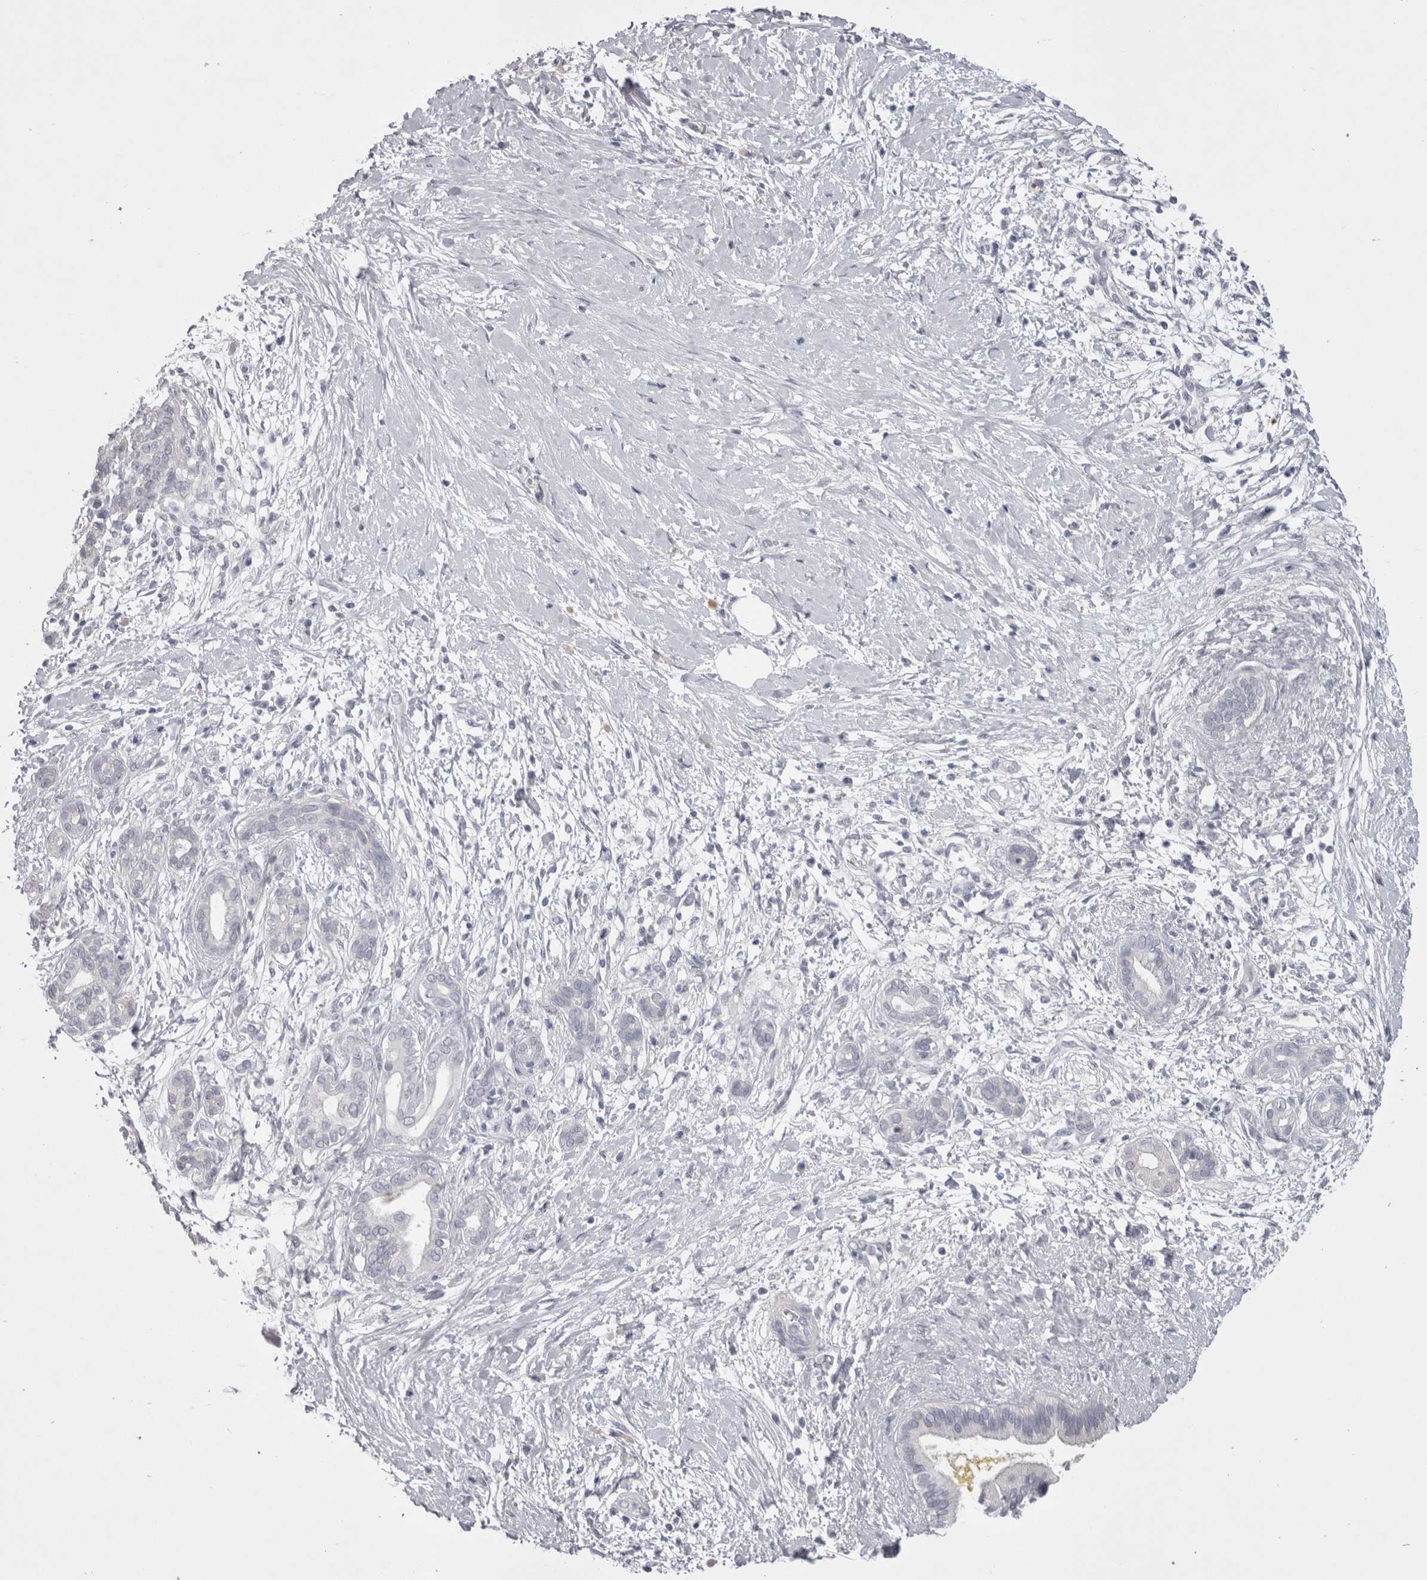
{"staining": {"intensity": "negative", "quantity": "none", "location": "none"}, "tissue": "pancreatic cancer", "cell_type": "Tumor cells", "image_type": "cancer", "snomed": [{"axis": "morphology", "description": "Adenocarcinoma, NOS"}, {"axis": "topography", "description": "Pancreas"}], "caption": "The immunohistochemistry (IHC) micrograph has no significant positivity in tumor cells of pancreatic cancer tissue.", "gene": "ADAM2", "patient": {"sex": "male", "age": 58}}